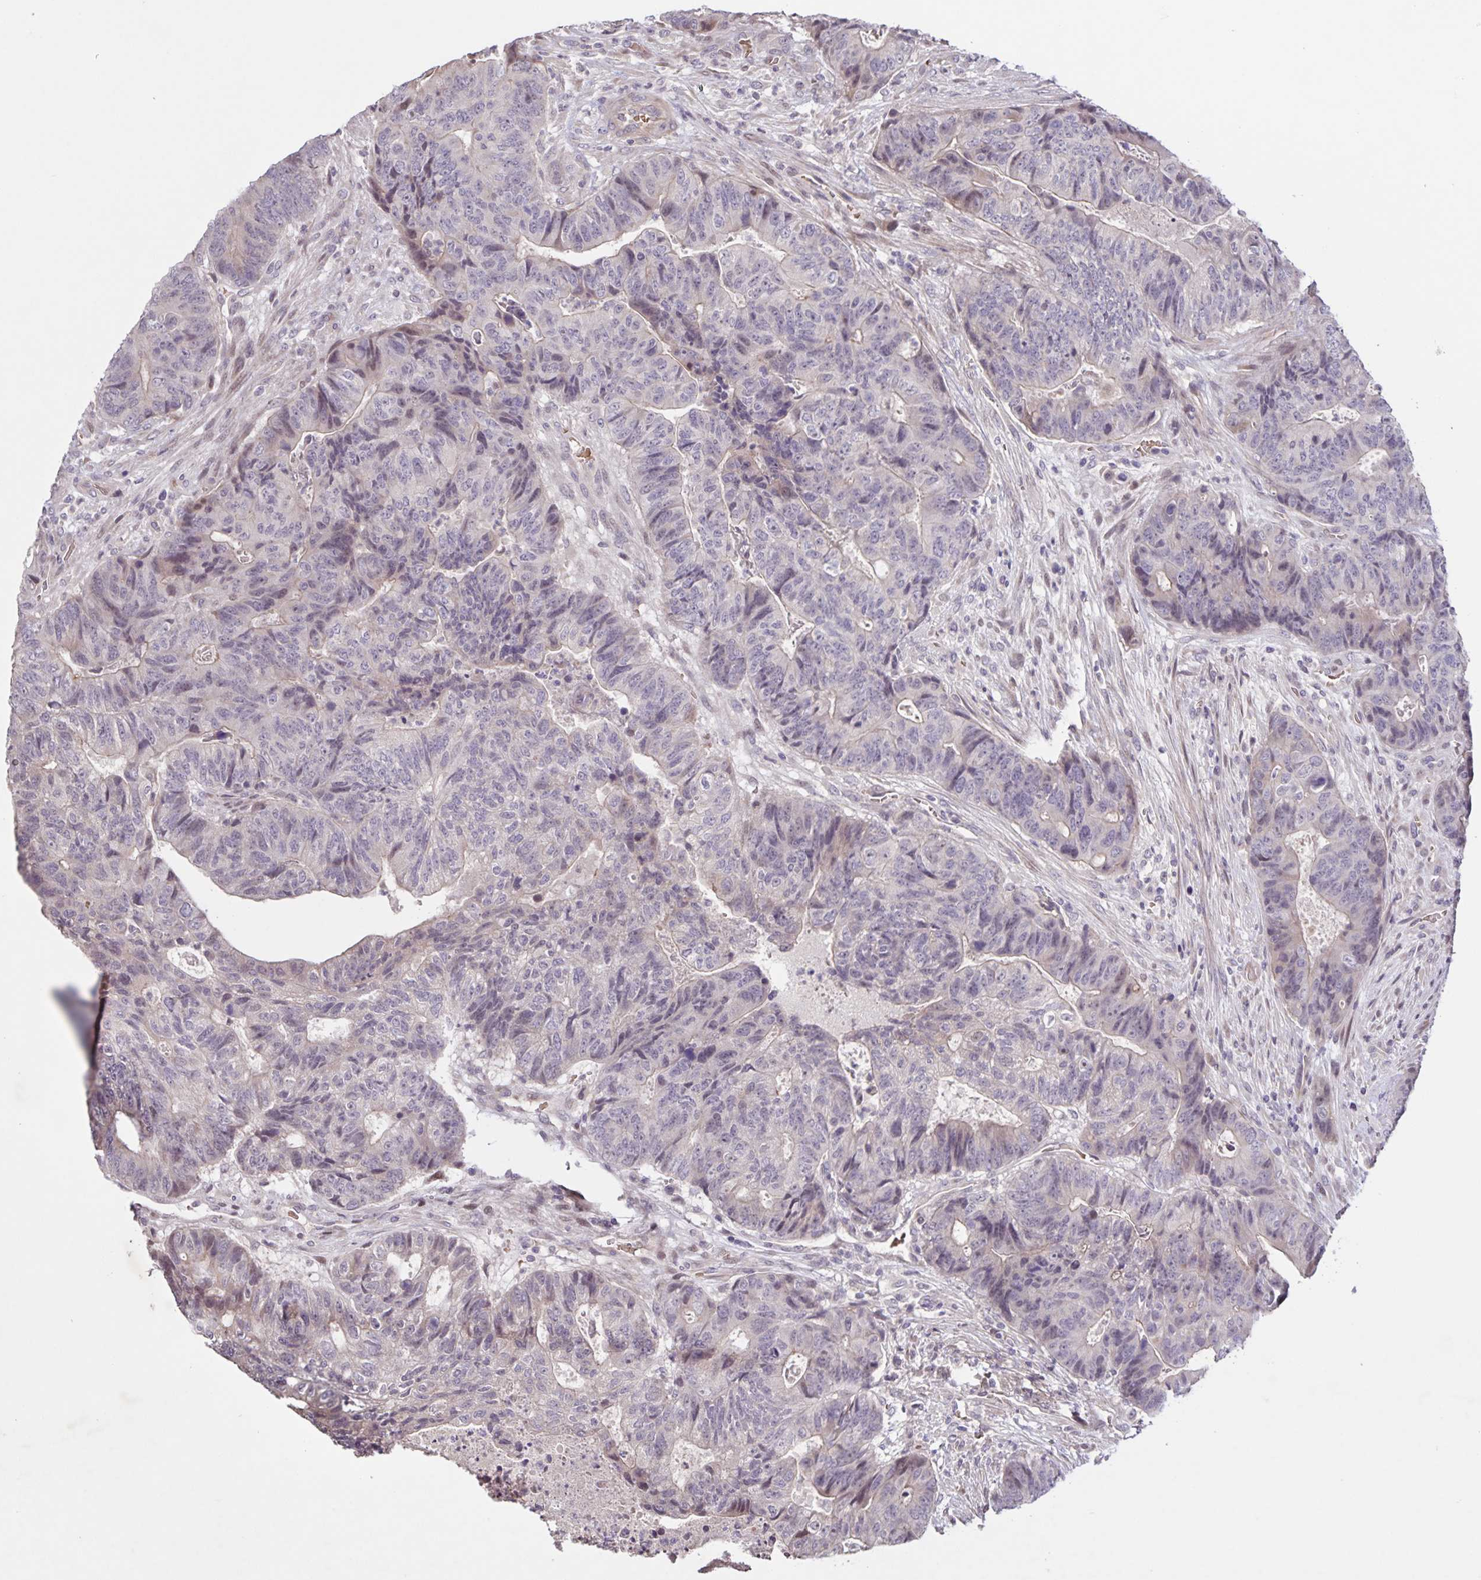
{"staining": {"intensity": "weak", "quantity": "25%-75%", "location": "cytoplasmic/membranous,nuclear"}, "tissue": "colorectal cancer", "cell_type": "Tumor cells", "image_type": "cancer", "snomed": [{"axis": "morphology", "description": "Normal tissue, NOS"}, {"axis": "morphology", "description": "Adenocarcinoma, NOS"}, {"axis": "topography", "description": "Colon"}], "caption": "IHC histopathology image of neoplastic tissue: human adenocarcinoma (colorectal) stained using immunohistochemistry (IHC) demonstrates low levels of weak protein expression localized specifically in the cytoplasmic/membranous and nuclear of tumor cells, appearing as a cytoplasmic/membranous and nuclear brown color.", "gene": "GDF2", "patient": {"sex": "female", "age": 48}}